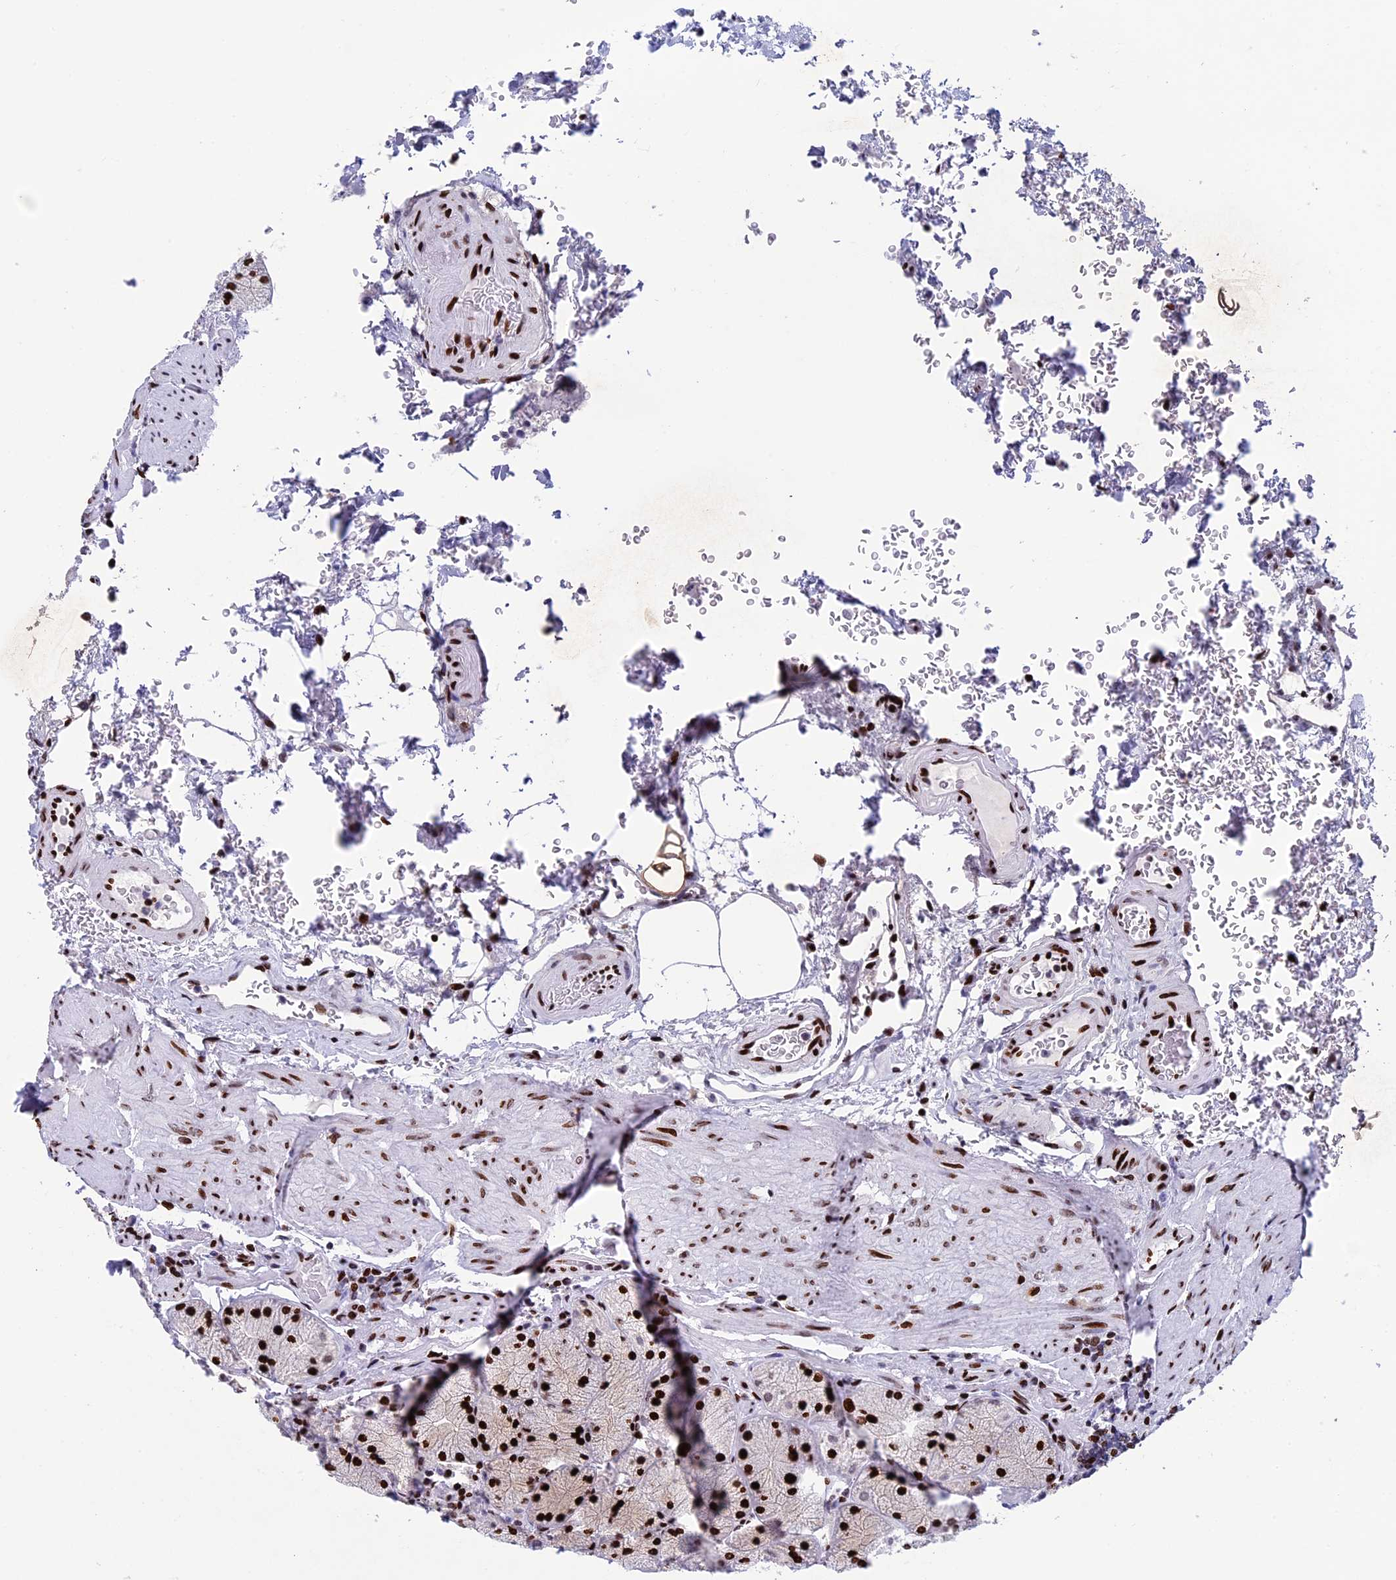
{"staining": {"intensity": "strong", "quantity": "25%-75%", "location": "nuclear"}, "tissue": "stomach", "cell_type": "Glandular cells", "image_type": "normal", "snomed": [{"axis": "morphology", "description": "Normal tissue, NOS"}, {"axis": "topography", "description": "Stomach, upper"}, {"axis": "topography", "description": "Stomach, lower"}], "caption": "Protein staining of unremarkable stomach demonstrates strong nuclear staining in approximately 25%-75% of glandular cells. (DAB (3,3'-diaminobenzidine) IHC, brown staining for protein, blue staining for nuclei).", "gene": "BTBD3", "patient": {"sex": "male", "age": 80}}